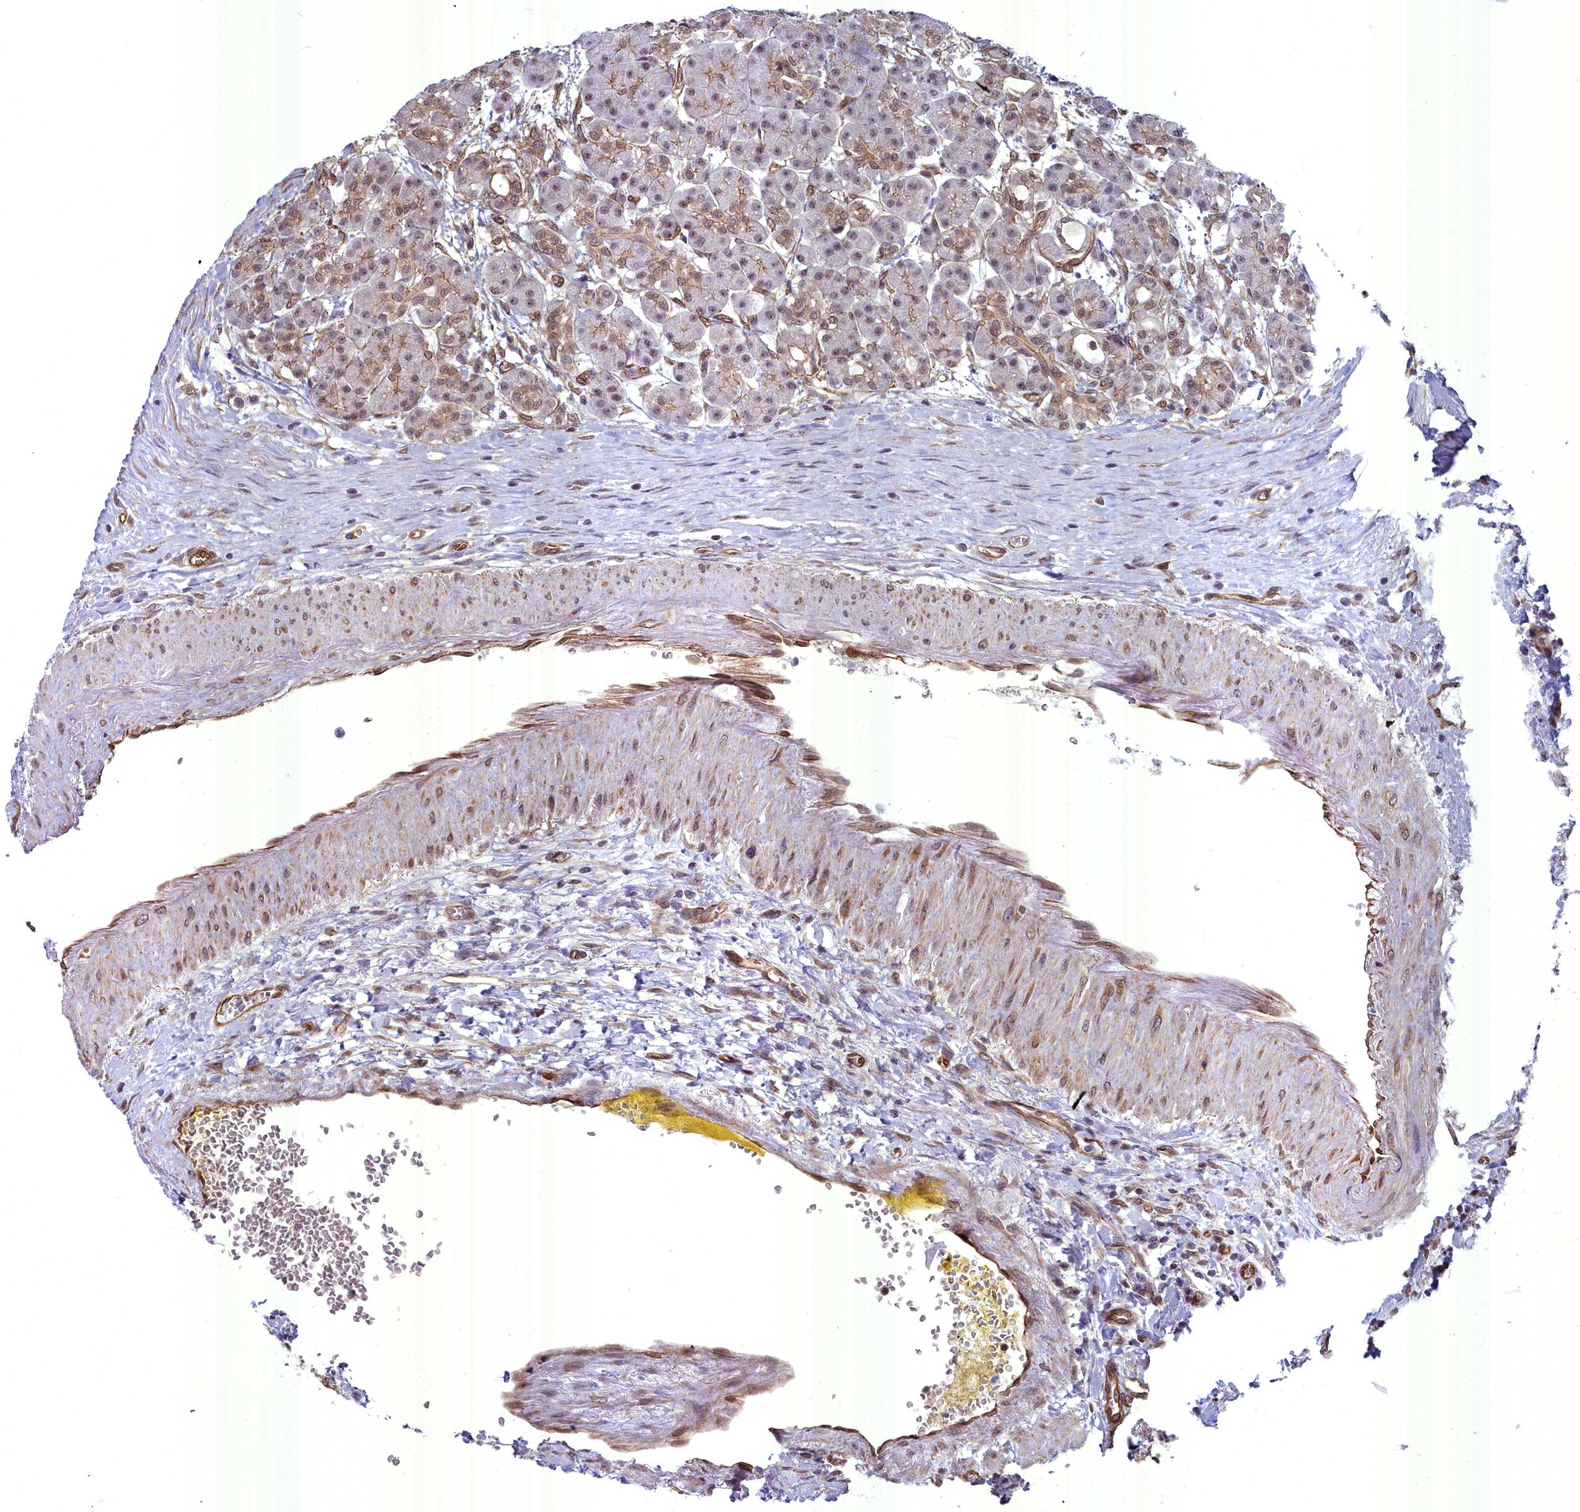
{"staining": {"intensity": "moderate", "quantity": "25%-75%", "location": "cytoplasmic/membranous,nuclear"}, "tissue": "pancreas", "cell_type": "Exocrine glandular cells", "image_type": "normal", "snomed": [{"axis": "morphology", "description": "Normal tissue, NOS"}, {"axis": "topography", "description": "Pancreas"}], "caption": "Protein expression analysis of normal pancreas displays moderate cytoplasmic/membranous,nuclear staining in about 25%-75% of exocrine glandular cells.", "gene": "YJU2", "patient": {"sex": "male", "age": 63}}